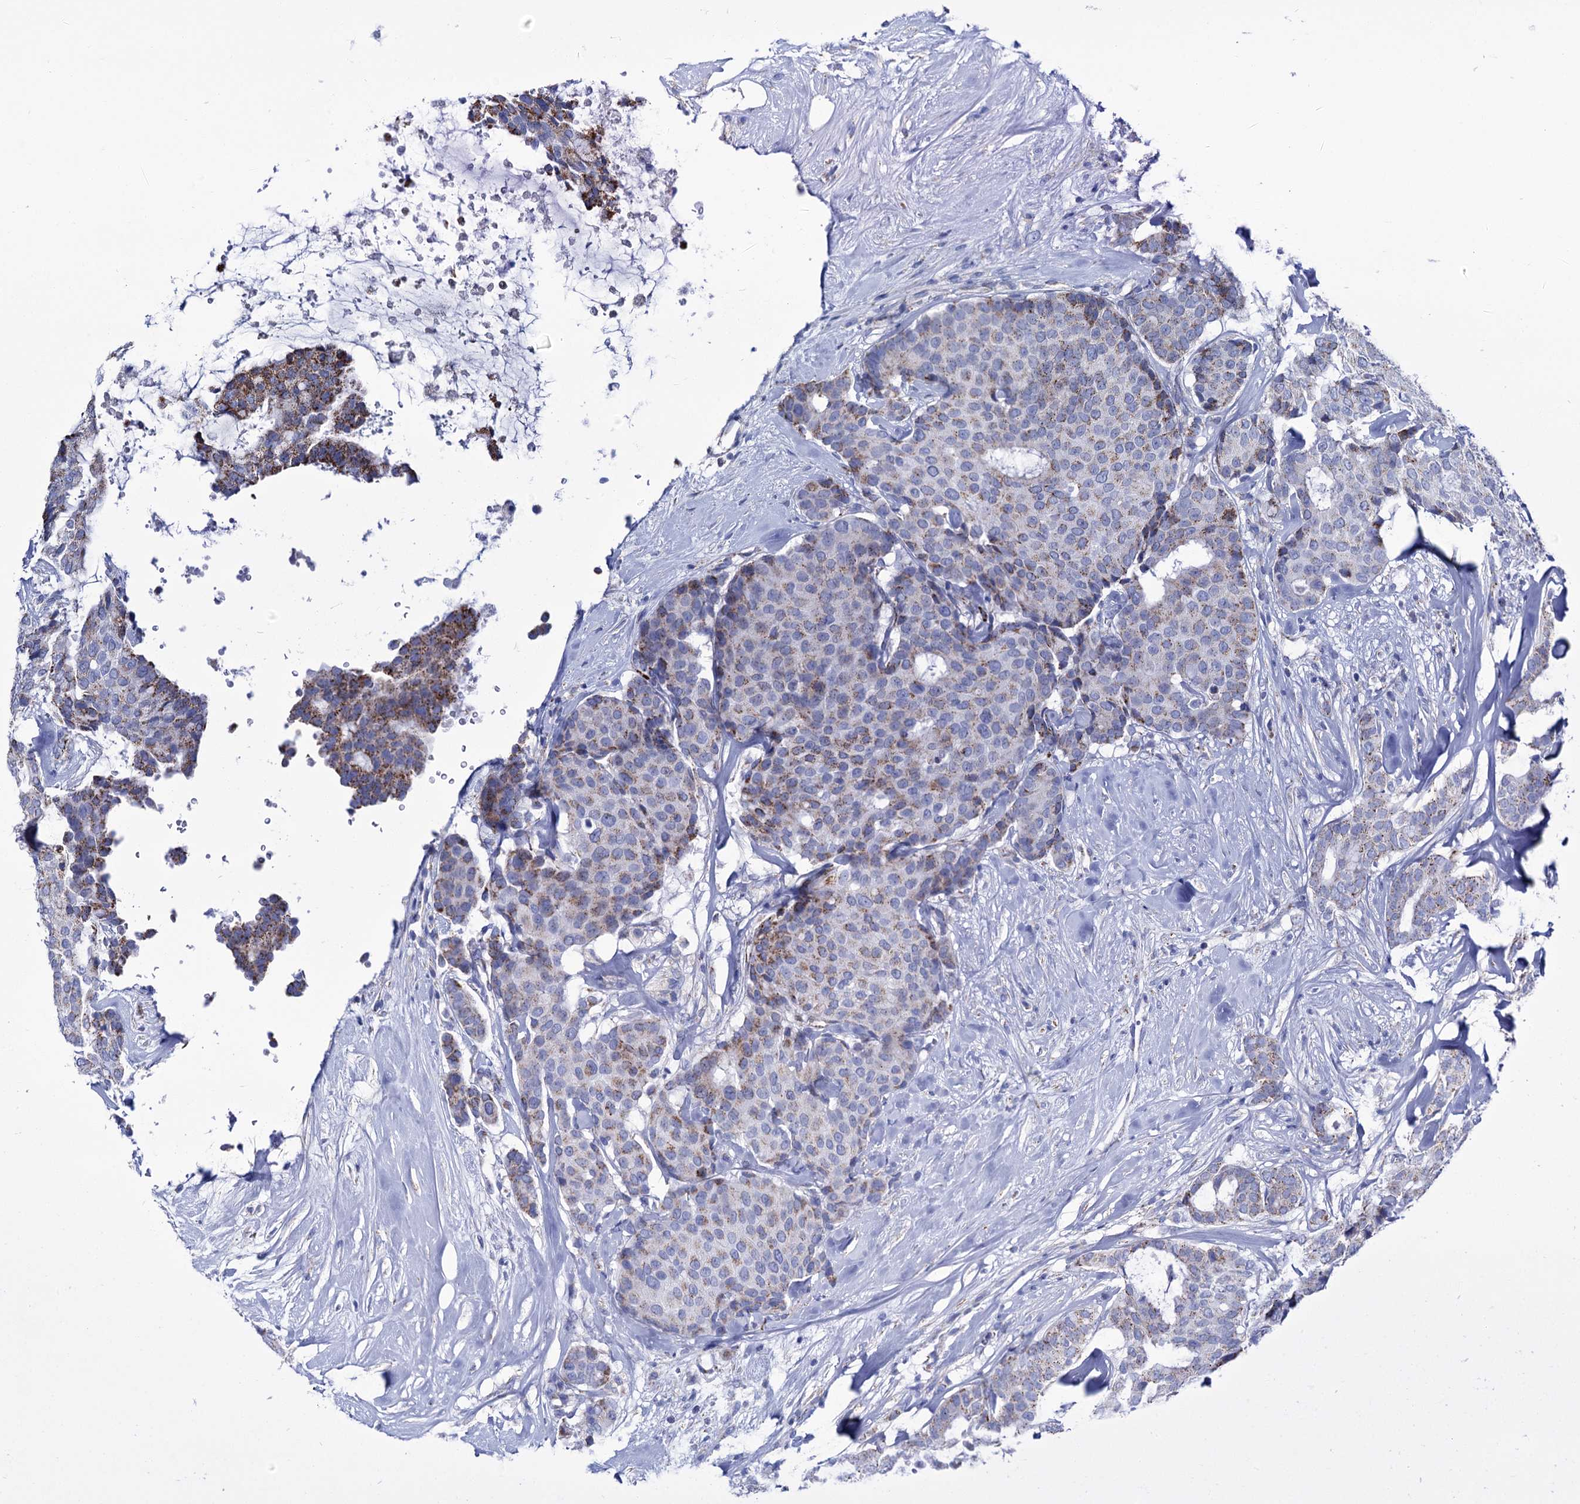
{"staining": {"intensity": "moderate", "quantity": "25%-75%", "location": "cytoplasmic/membranous"}, "tissue": "breast cancer", "cell_type": "Tumor cells", "image_type": "cancer", "snomed": [{"axis": "morphology", "description": "Duct carcinoma"}, {"axis": "topography", "description": "Breast"}], "caption": "Immunohistochemical staining of human breast cancer shows medium levels of moderate cytoplasmic/membranous protein staining in approximately 25%-75% of tumor cells.", "gene": "UBASH3B", "patient": {"sex": "female", "age": 75}}